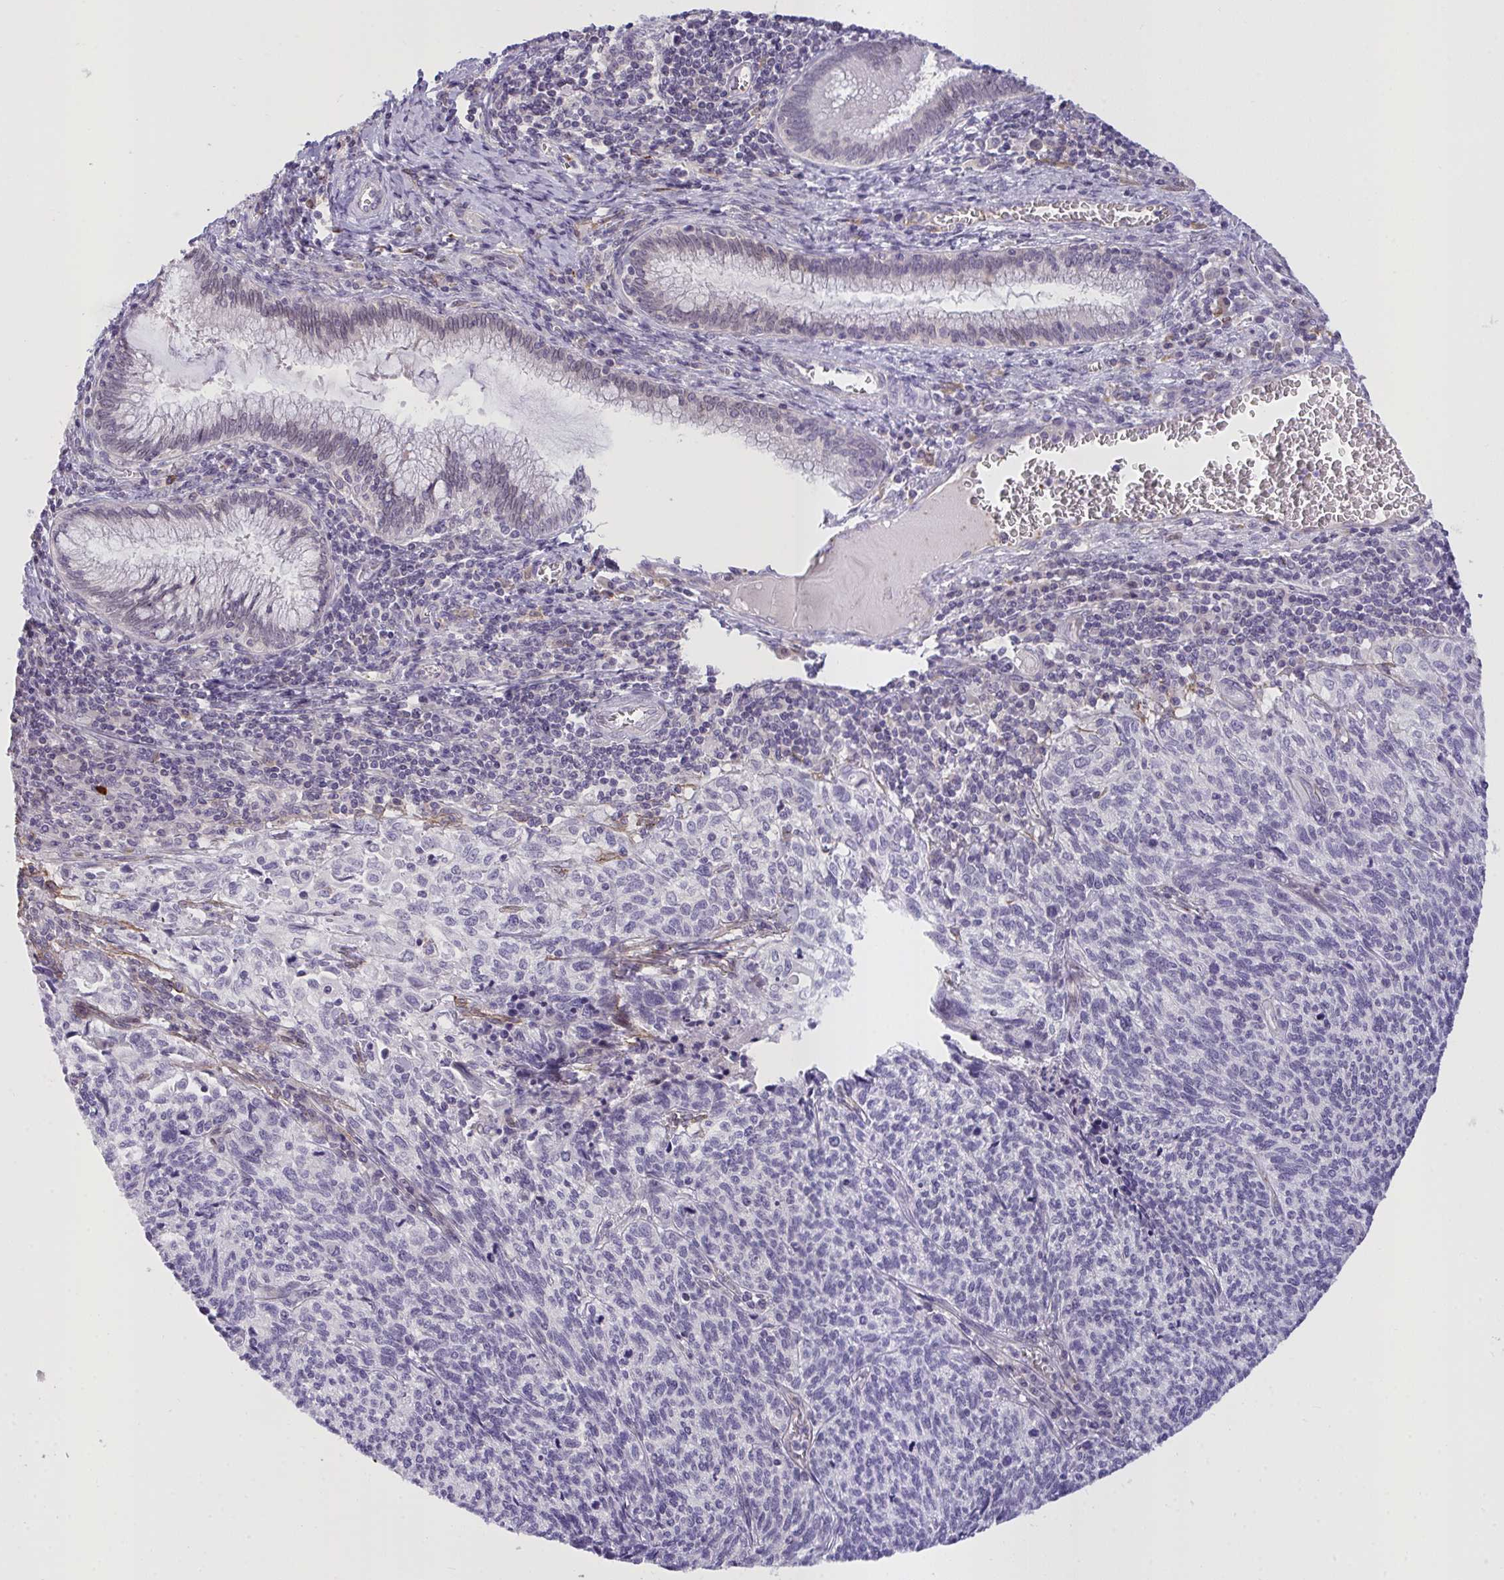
{"staining": {"intensity": "negative", "quantity": "none", "location": "none"}, "tissue": "cervical cancer", "cell_type": "Tumor cells", "image_type": "cancer", "snomed": [{"axis": "morphology", "description": "Squamous cell carcinoma, NOS"}, {"axis": "topography", "description": "Cervix"}], "caption": "Tumor cells show no significant expression in cervical squamous cell carcinoma. Nuclei are stained in blue.", "gene": "SEMA6B", "patient": {"sex": "female", "age": 45}}